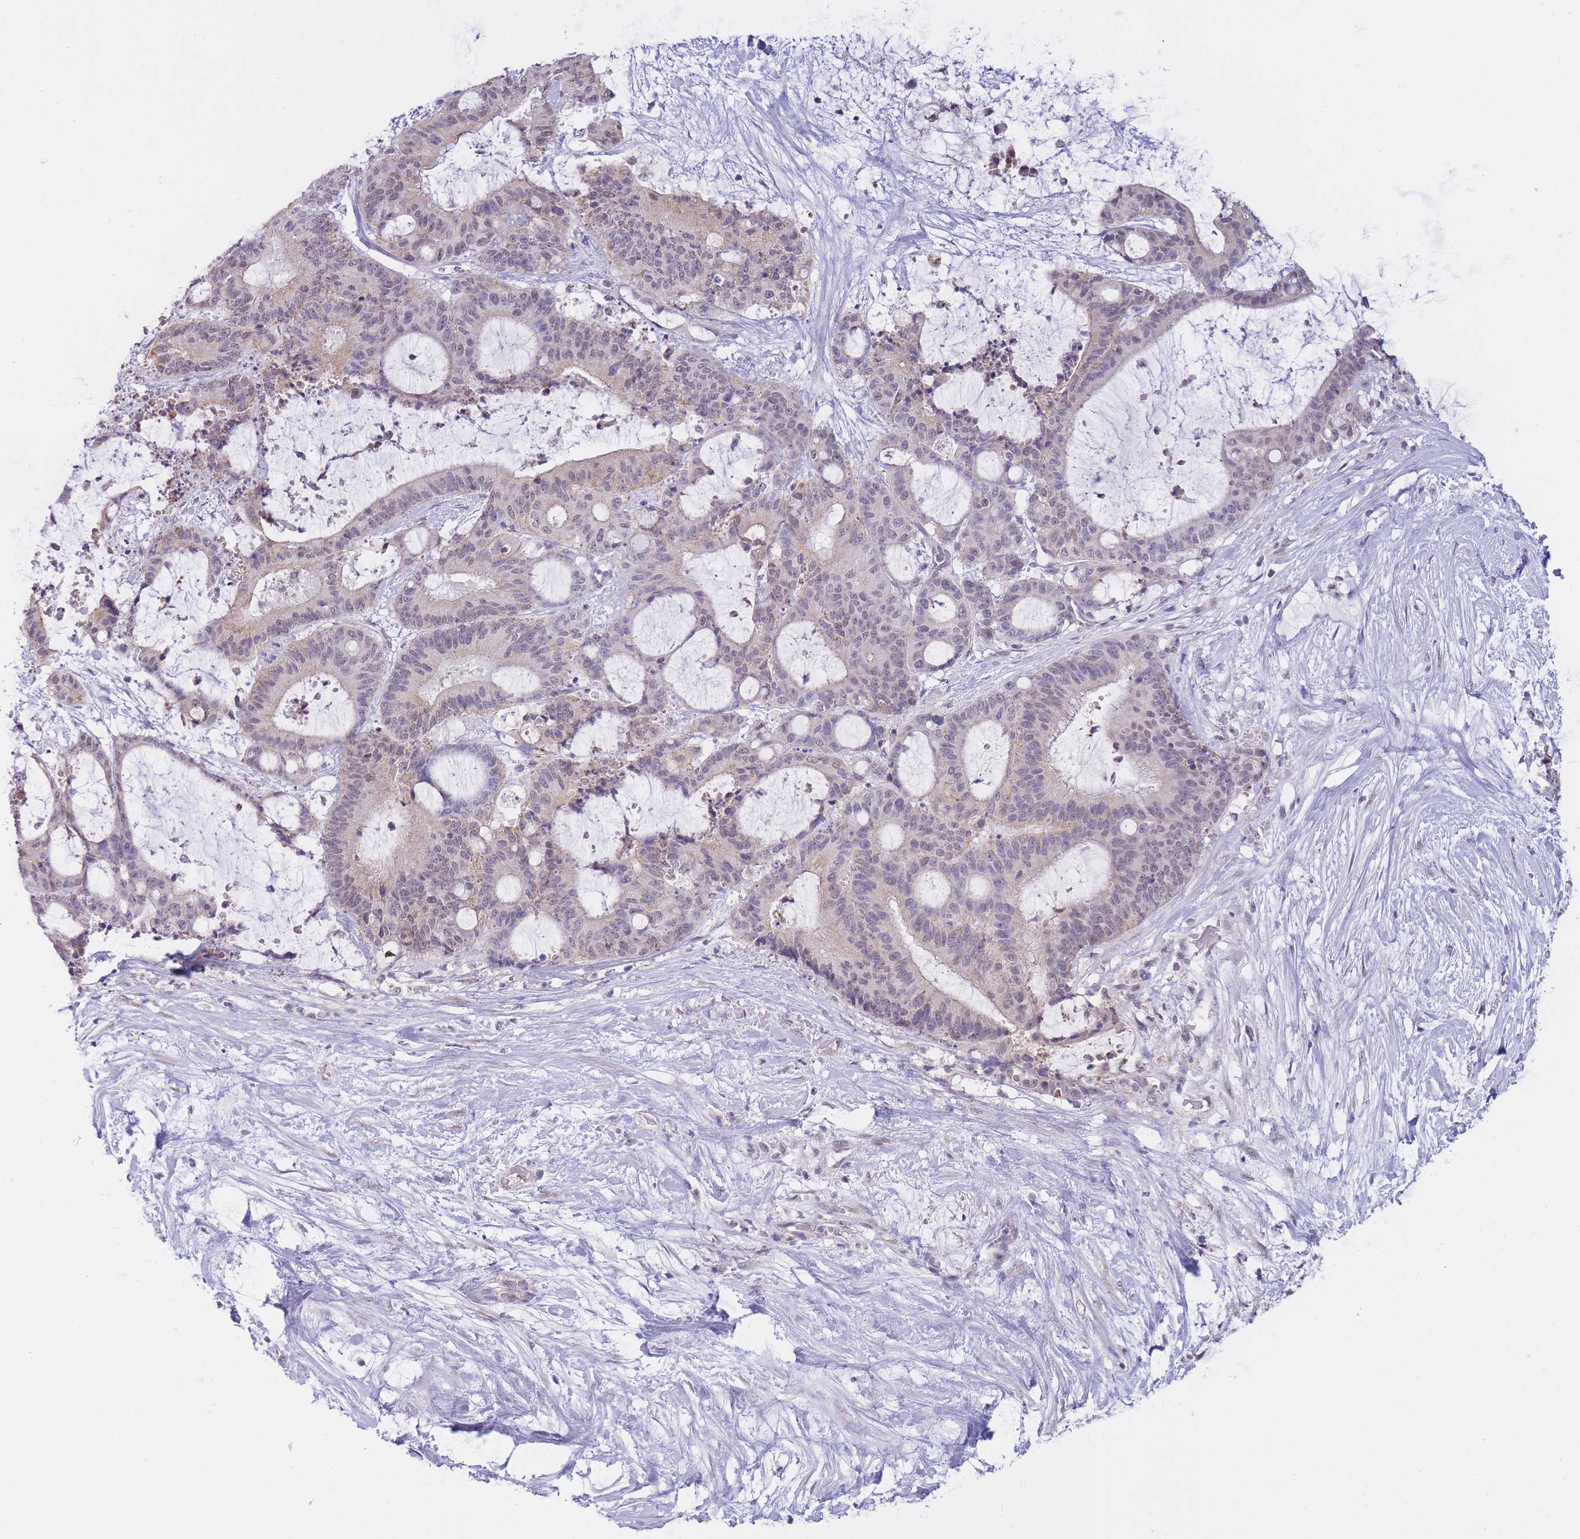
{"staining": {"intensity": "negative", "quantity": "none", "location": "none"}, "tissue": "liver cancer", "cell_type": "Tumor cells", "image_type": "cancer", "snomed": [{"axis": "morphology", "description": "Normal tissue, NOS"}, {"axis": "morphology", "description": "Cholangiocarcinoma"}, {"axis": "topography", "description": "Liver"}, {"axis": "topography", "description": "Peripheral nerve tissue"}], "caption": "A micrograph of cholangiocarcinoma (liver) stained for a protein reveals no brown staining in tumor cells.", "gene": "GOLGA6L25", "patient": {"sex": "female", "age": 73}}